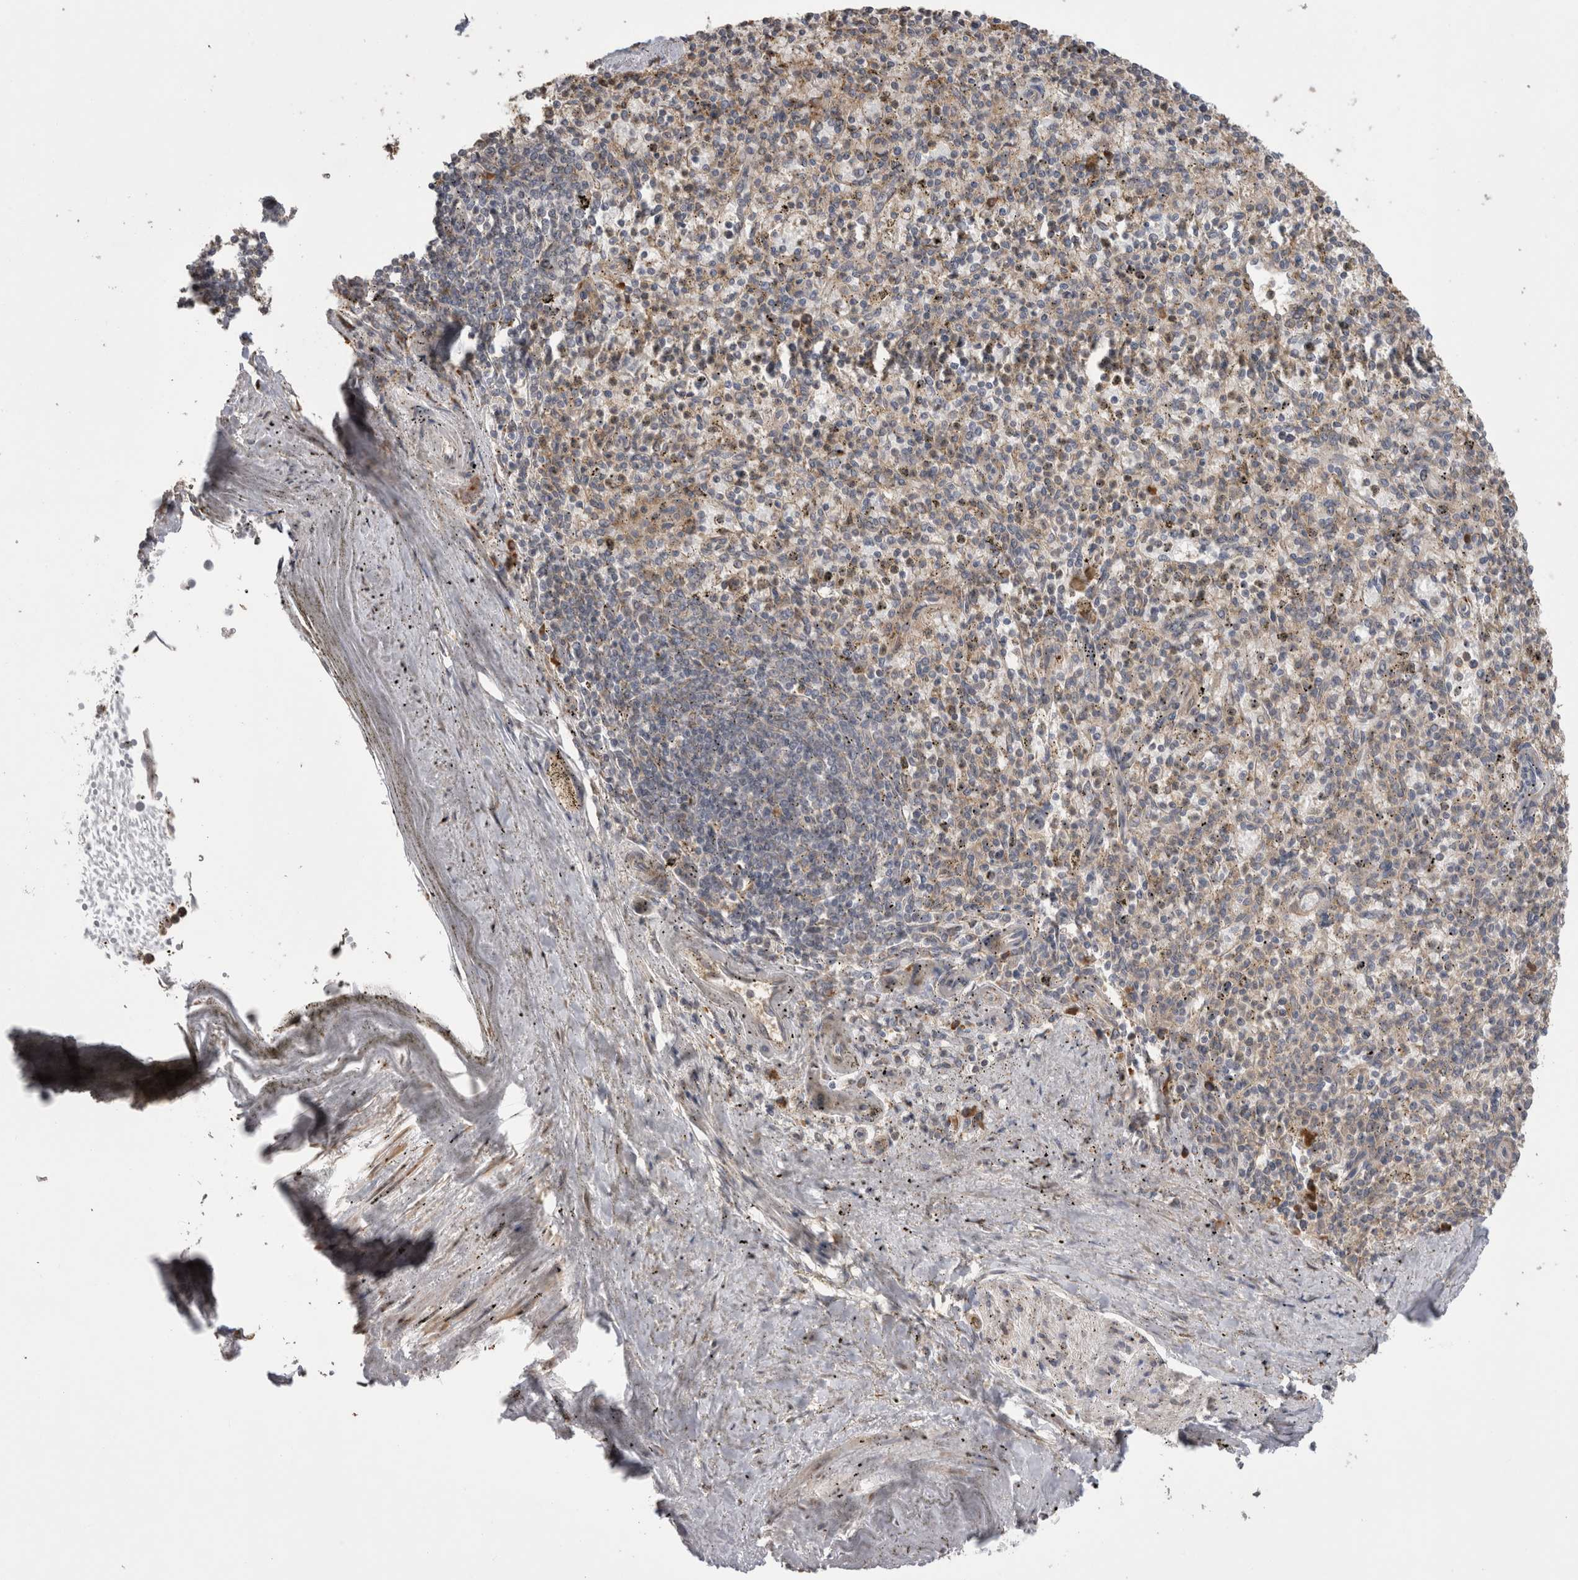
{"staining": {"intensity": "strong", "quantity": "<25%", "location": "cytoplasmic/membranous"}, "tissue": "spleen", "cell_type": "Cells in red pulp", "image_type": "normal", "snomed": [{"axis": "morphology", "description": "Normal tissue, NOS"}, {"axis": "topography", "description": "Spleen"}], "caption": "The photomicrograph reveals immunohistochemical staining of normal spleen. There is strong cytoplasmic/membranous expression is appreciated in approximately <25% of cells in red pulp. The staining was performed using DAB (3,3'-diaminobenzidine), with brown indicating positive protein expression. Nuclei are stained blue with hematoxylin.", "gene": "TBCE", "patient": {"sex": "male", "age": 72}}